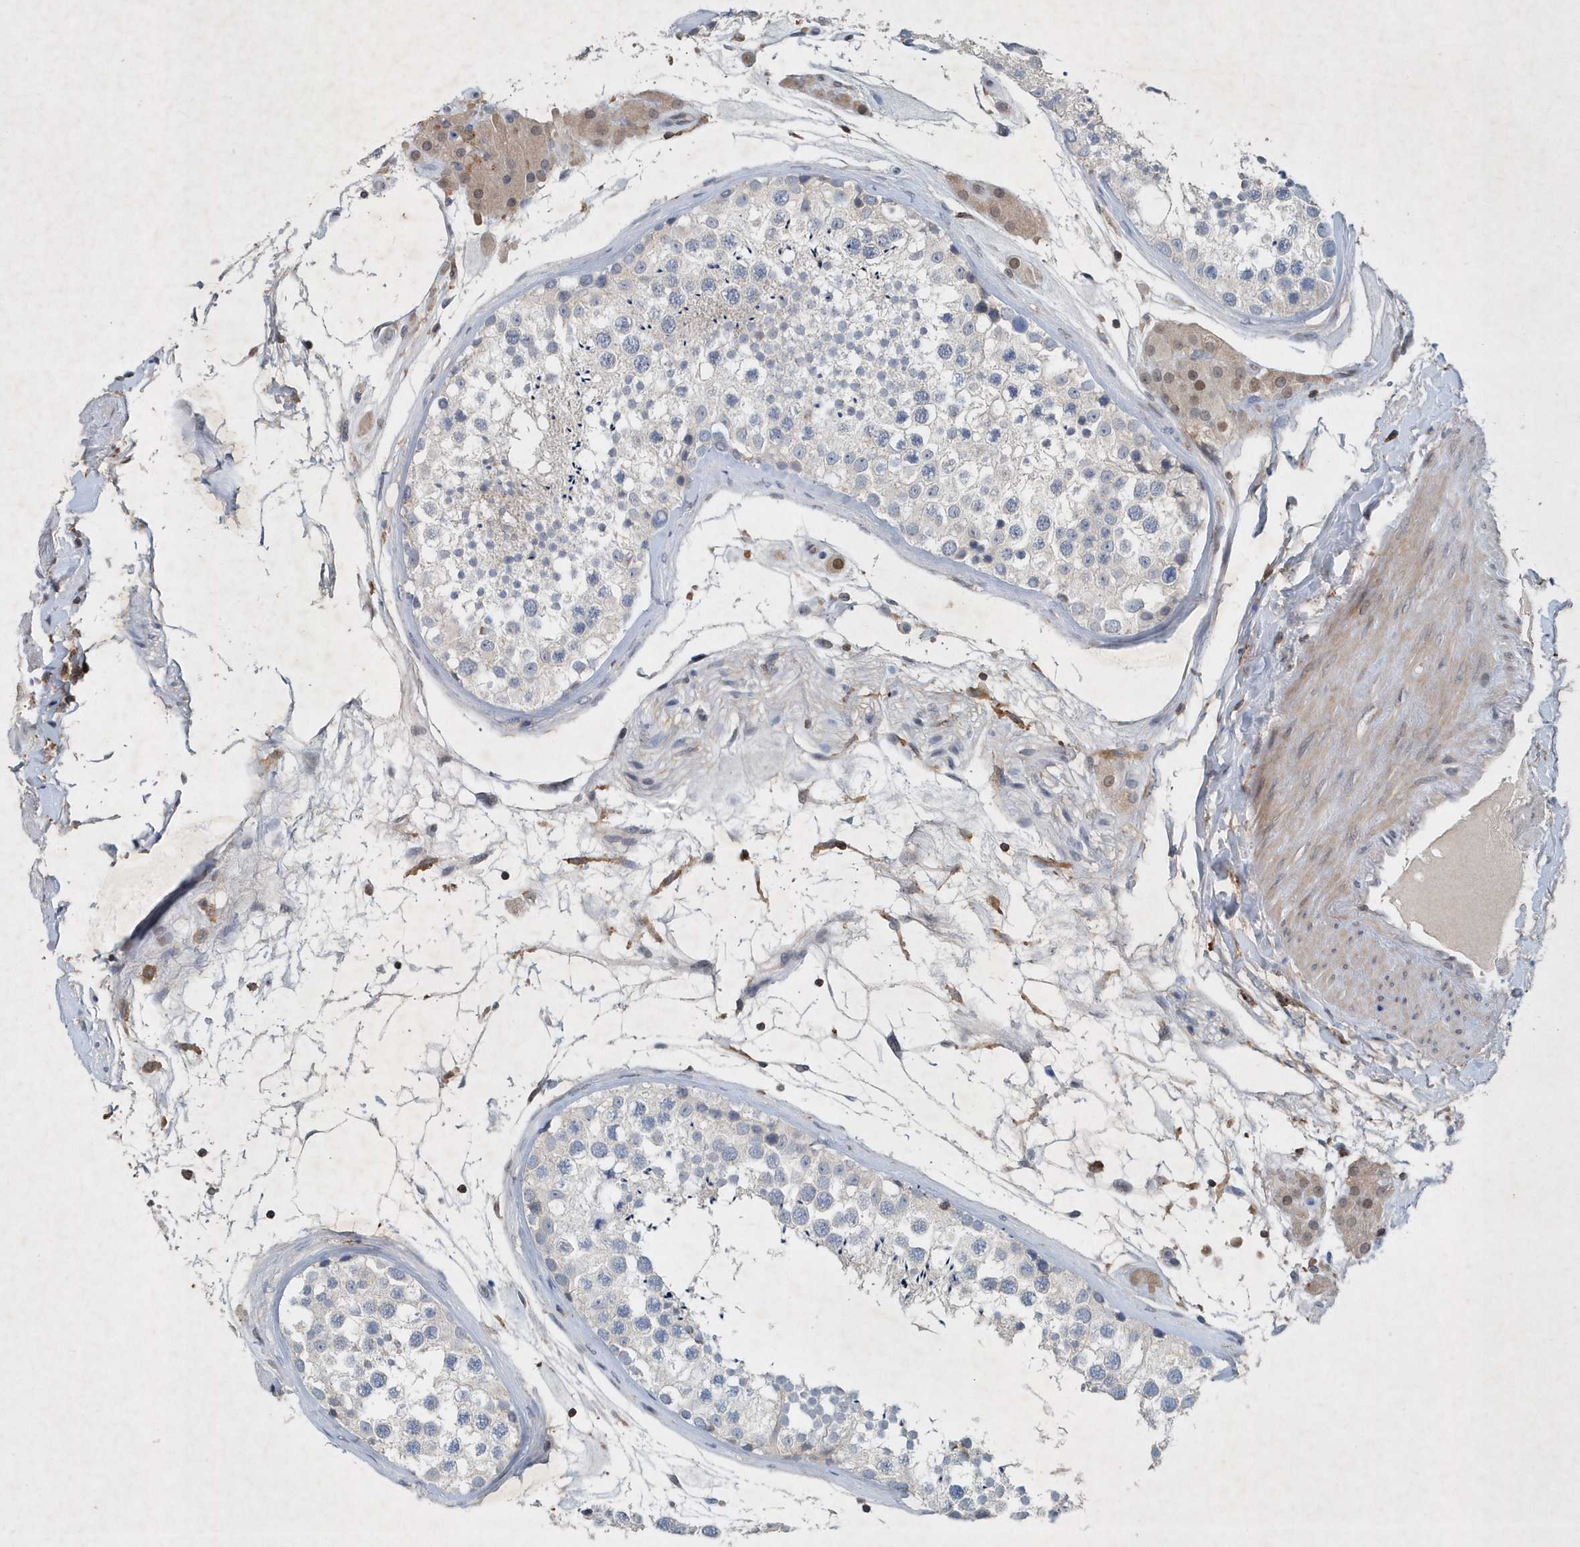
{"staining": {"intensity": "negative", "quantity": "none", "location": "none"}, "tissue": "testis", "cell_type": "Cells in seminiferous ducts", "image_type": "normal", "snomed": [{"axis": "morphology", "description": "Normal tissue, NOS"}, {"axis": "topography", "description": "Testis"}], "caption": "IHC micrograph of benign testis: human testis stained with DAB (3,3'-diaminobenzidine) exhibits no significant protein expression in cells in seminiferous ducts.", "gene": "P2RY10", "patient": {"sex": "male", "age": 46}}